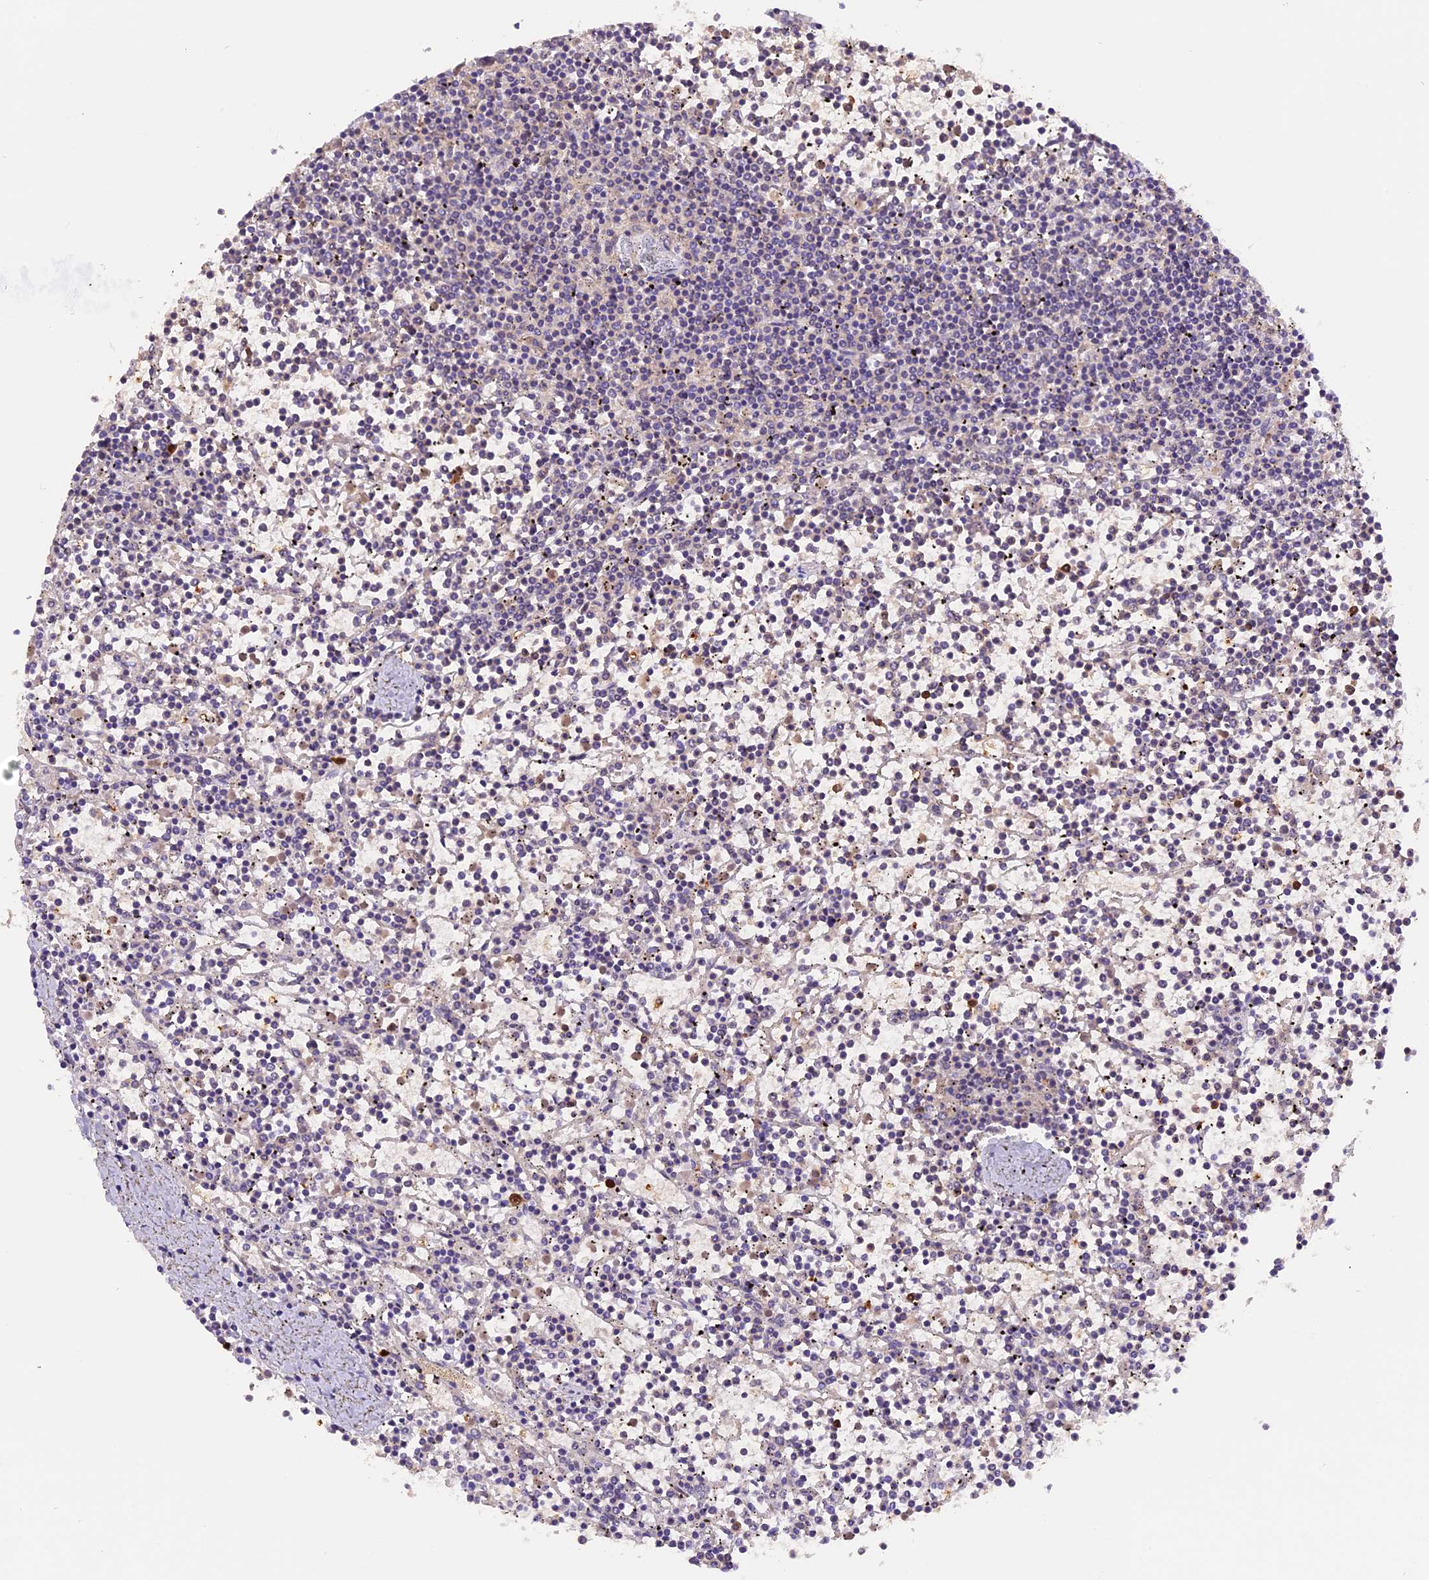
{"staining": {"intensity": "negative", "quantity": "none", "location": "none"}, "tissue": "lymphoma", "cell_type": "Tumor cells", "image_type": "cancer", "snomed": [{"axis": "morphology", "description": "Malignant lymphoma, non-Hodgkin's type, Low grade"}, {"axis": "topography", "description": "Spleen"}], "caption": "This micrograph is of lymphoma stained with IHC to label a protein in brown with the nuclei are counter-stained blue. There is no positivity in tumor cells. Nuclei are stained in blue.", "gene": "AHSP", "patient": {"sex": "female", "age": 19}}